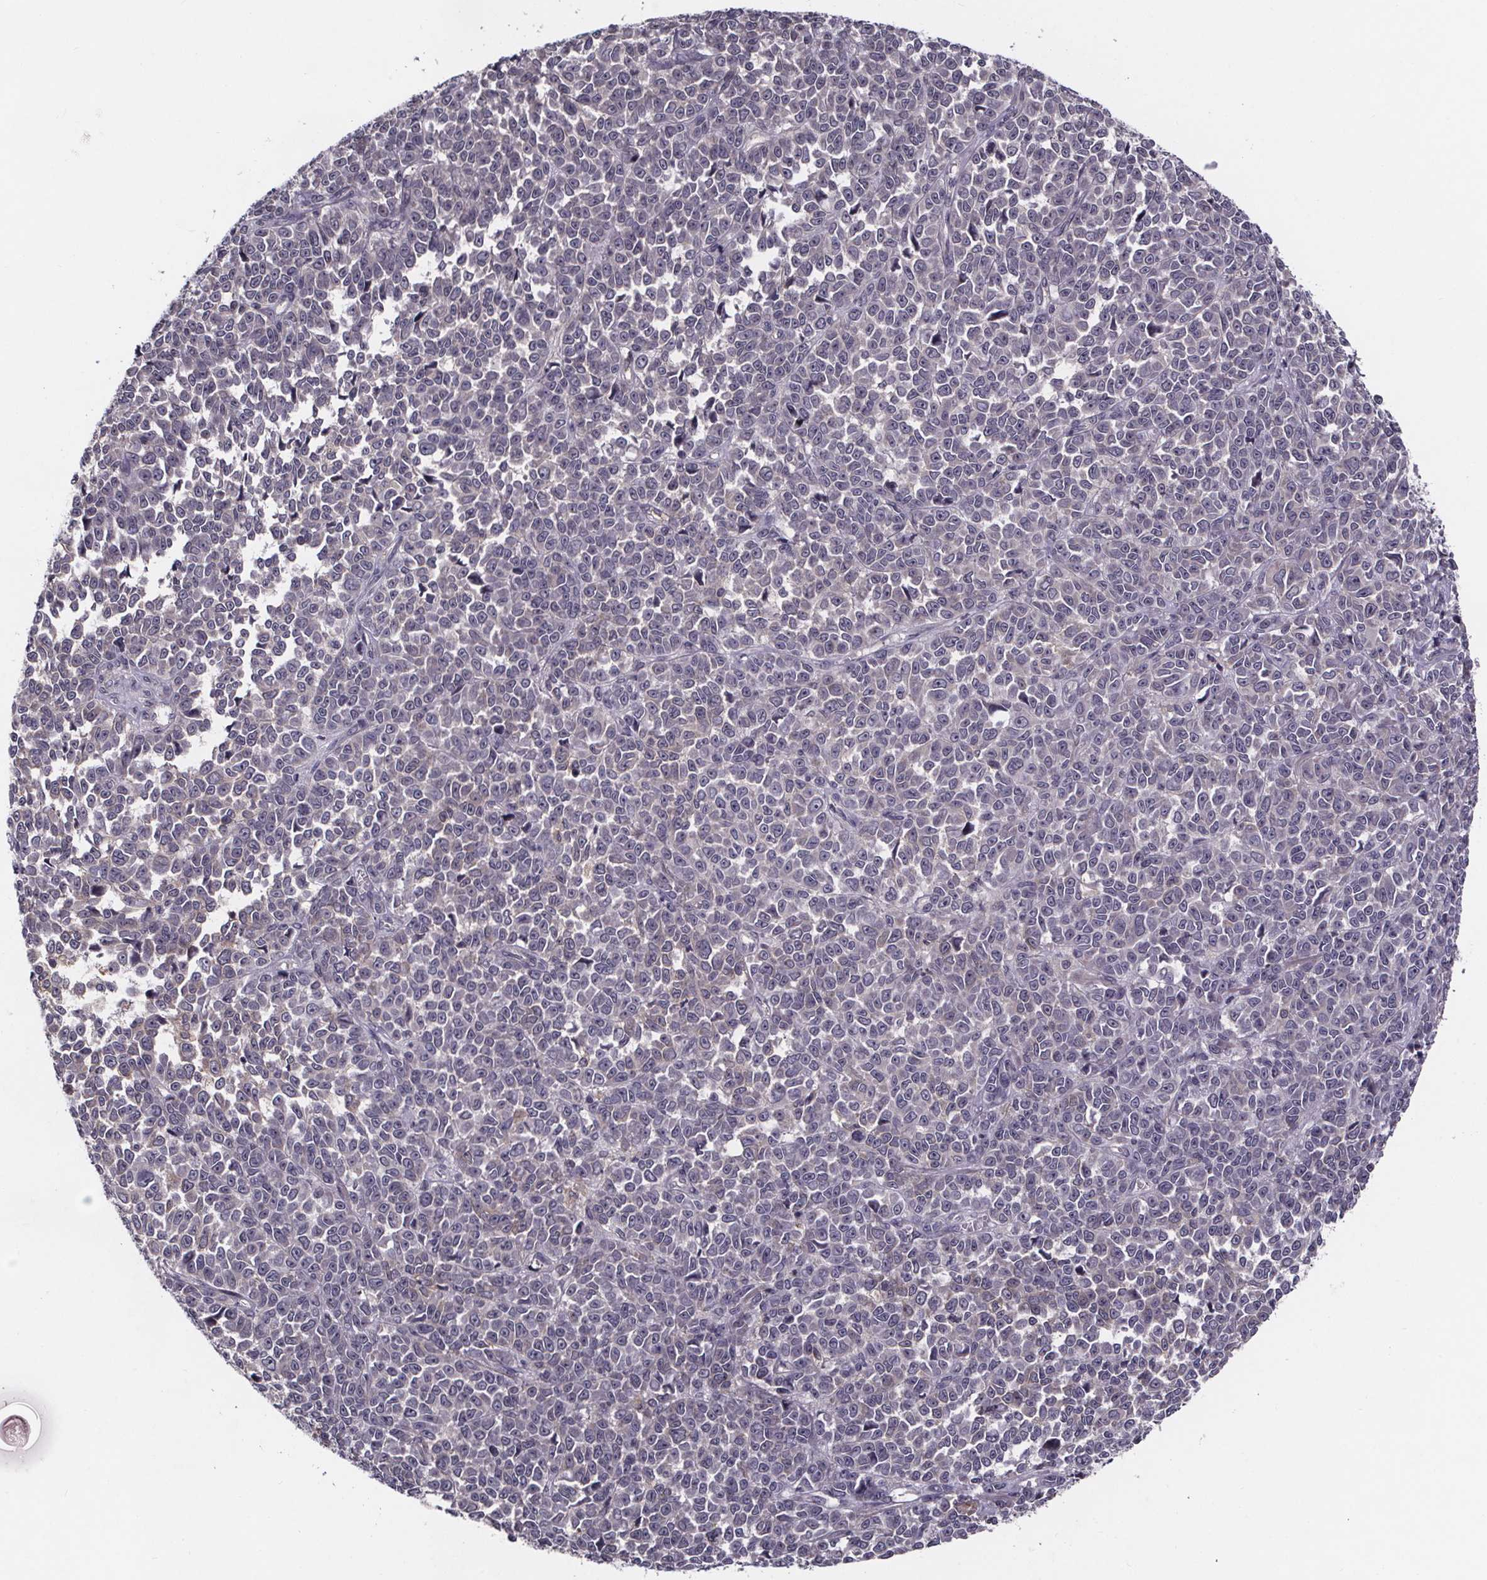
{"staining": {"intensity": "negative", "quantity": "none", "location": "none"}, "tissue": "melanoma", "cell_type": "Tumor cells", "image_type": "cancer", "snomed": [{"axis": "morphology", "description": "Malignant melanoma, NOS"}, {"axis": "topography", "description": "Skin"}], "caption": "This is a photomicrograph of immunohistochemistry staining of malignant melanoma, which shows no positivity in tumor cells.", "gene": "NPHP4", "patient": {"sex": "female", "age": 95}}